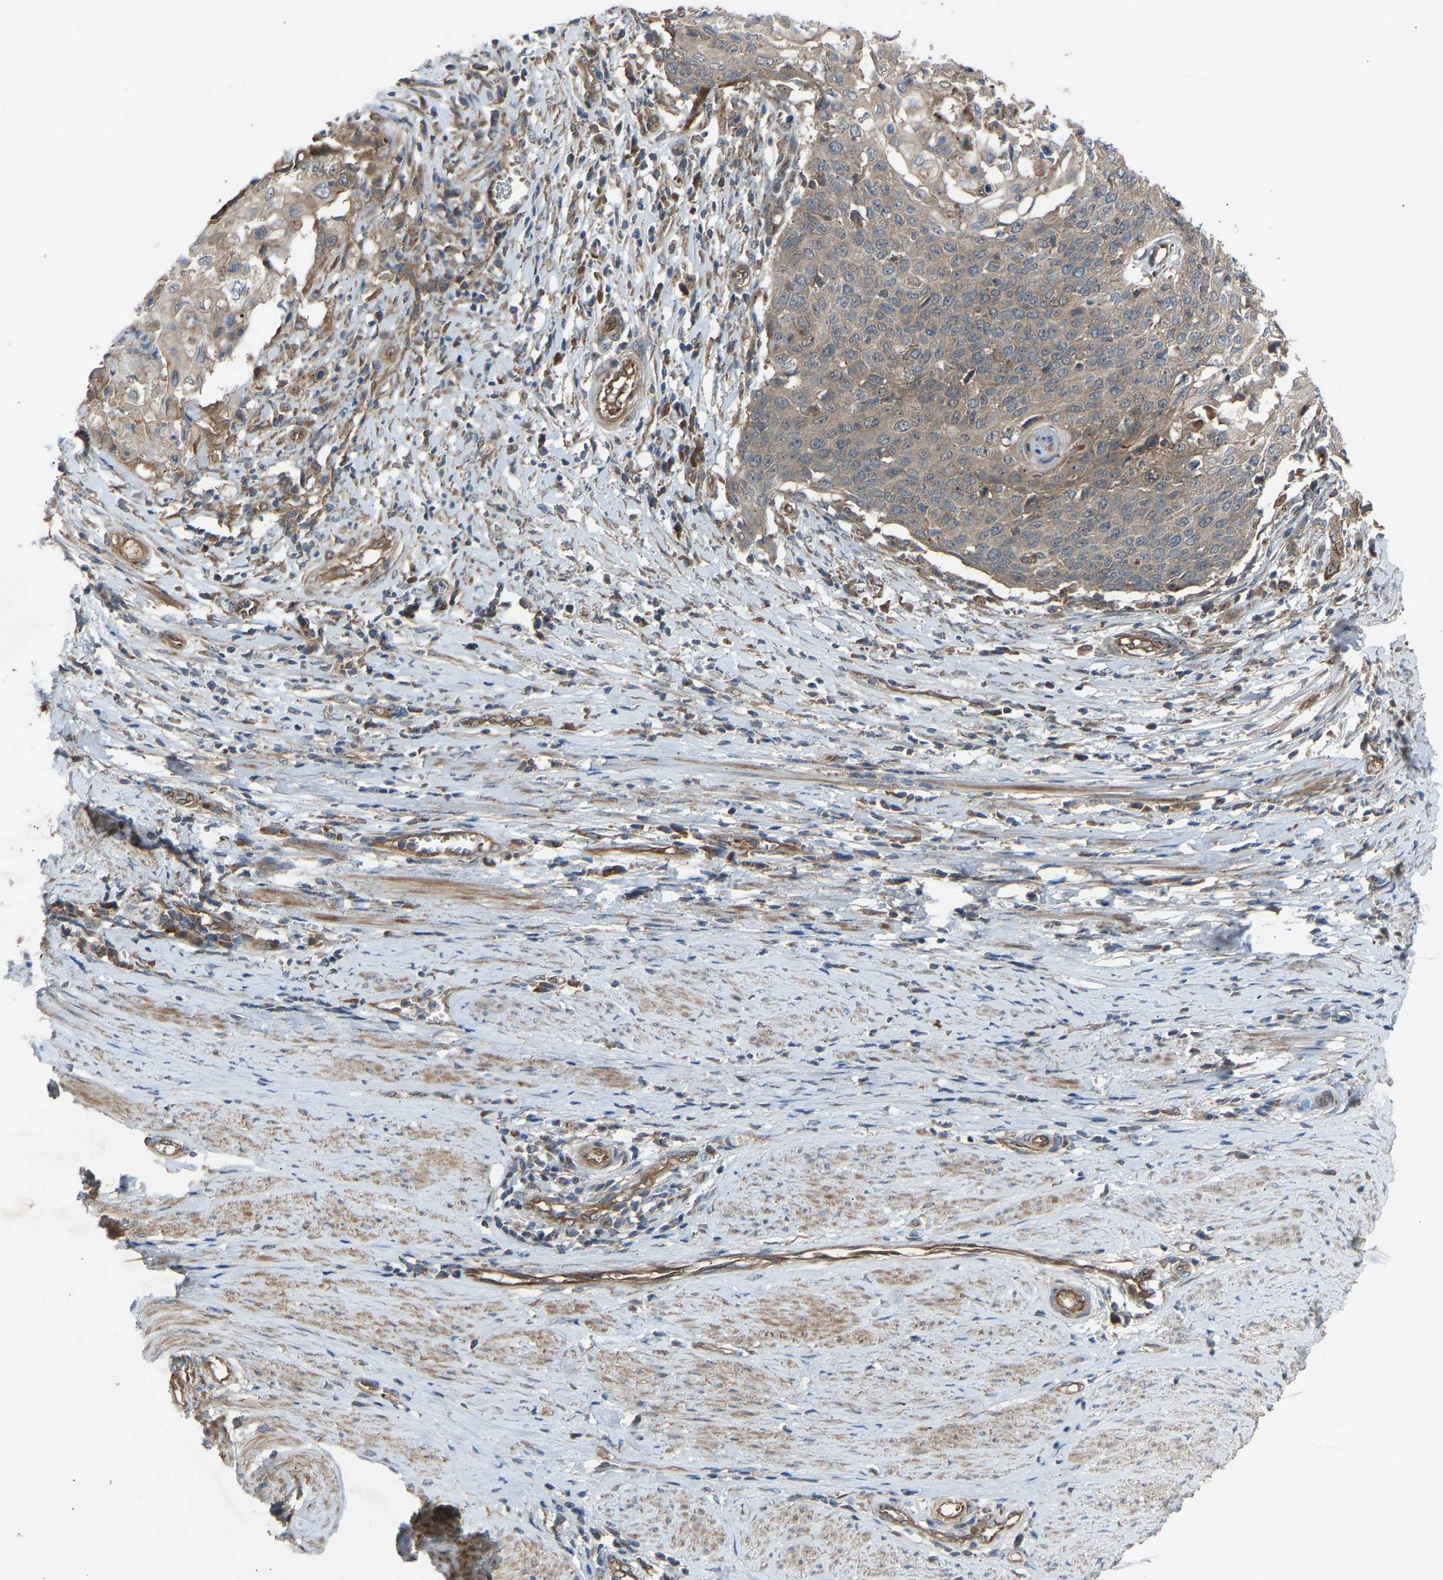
{"staining": {"intensity": "weak", "quantity": ">75%", "location": "cytoplasmic/membranous"}, "tissue": "cervical cancer", "cell_type": "Tumor cells", "image_type": "cancer", "snomed": [{"axis": "morphology", "description": "Squamous cell carcinoma, NOS"}, {"axis": "topography", "description": "Cervix"}], "caption": "A brown stain labels weak cytoplasmic/membranous staining of a protein in cervical squamous cell carcinoma tumor cells.", "gene": "GAS2L1", "patient": {"sex": "female", "age": 39}}